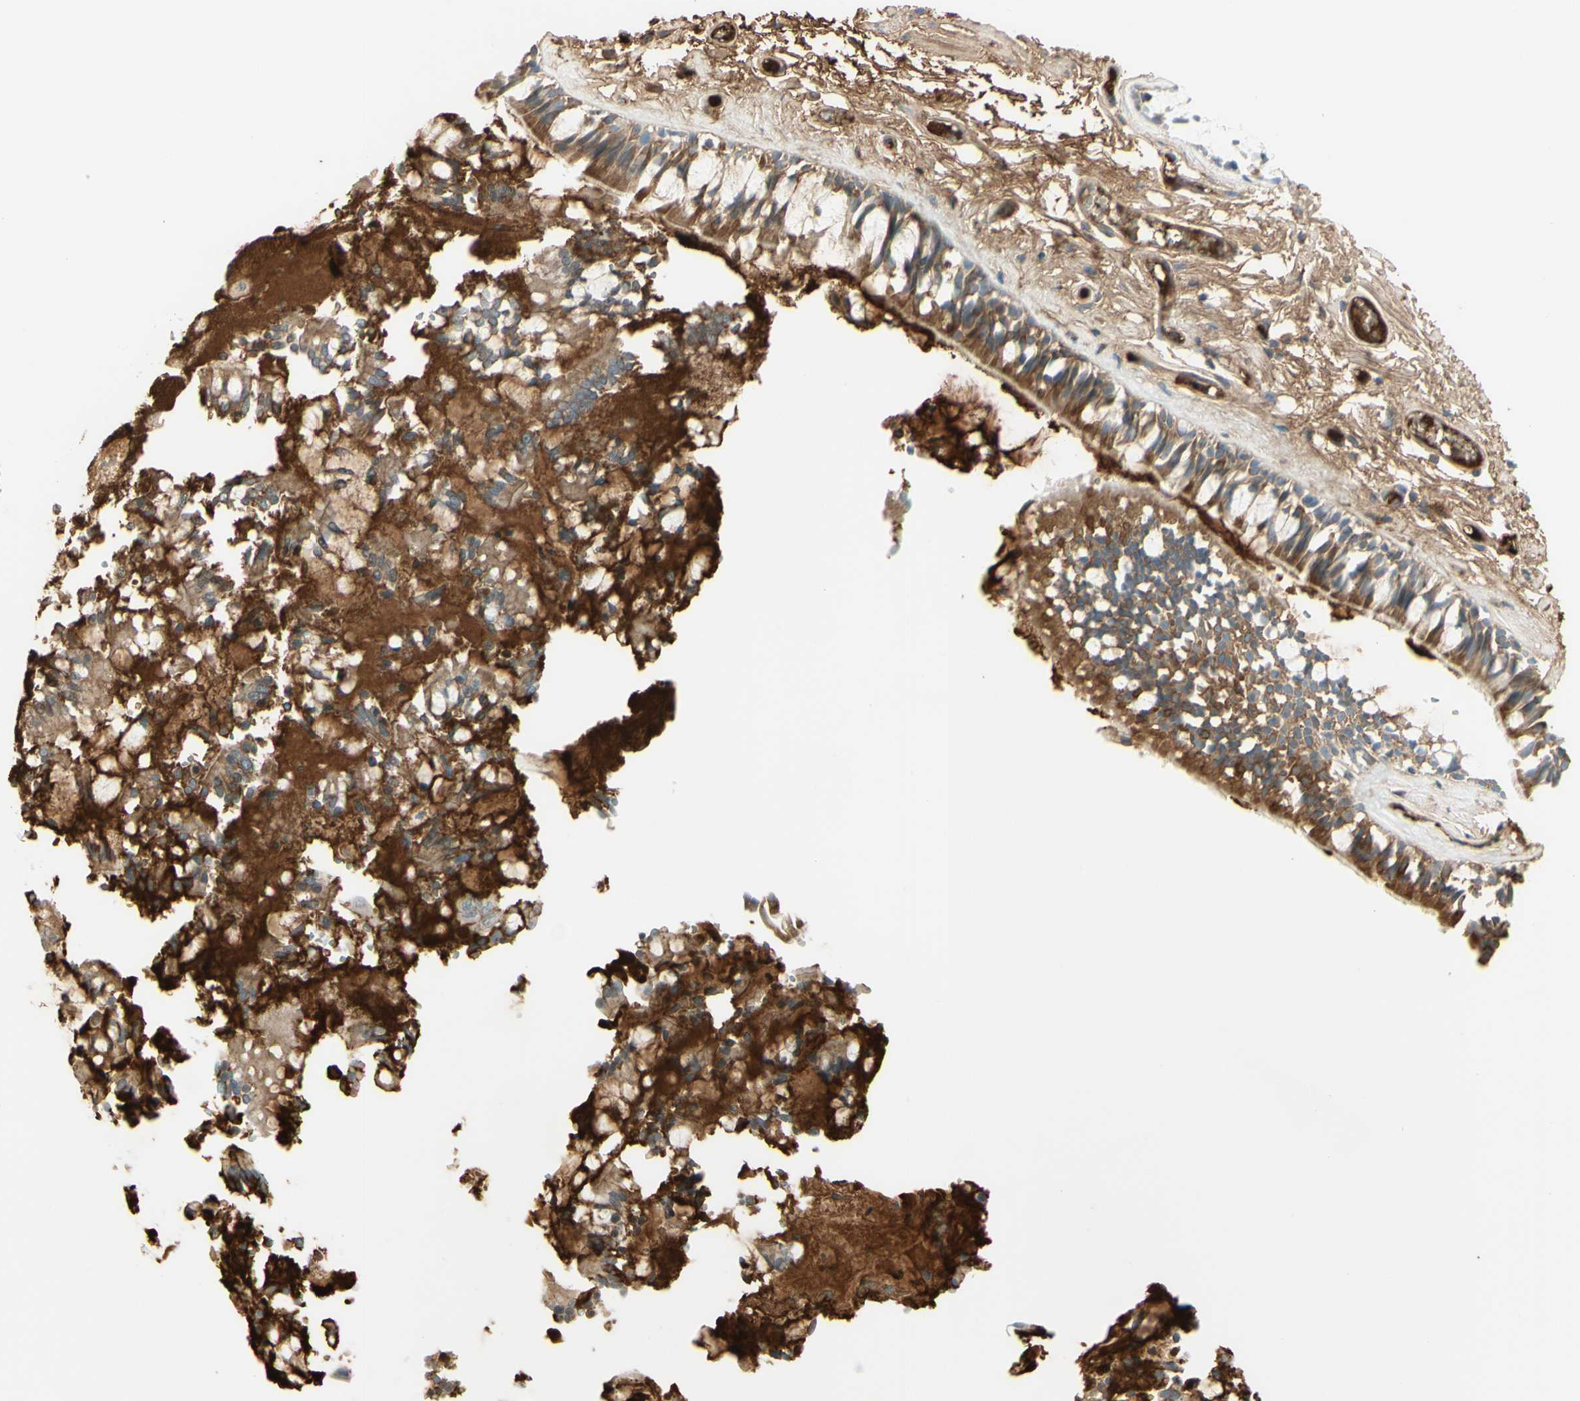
{"staining": {"intensity": "strong", "quantity": "<25%", "location": "cytoplasmic/membranous"}, "tissue": "bronchus", "cell_type": "Respiratory epithelial cells", "image_type": "normal", "snomed": [{"axis": "morphology", "description": "Normal tissue, NOS"}, {"axis": "morphology", "description": "Inflammation, NOS"}, {"axis": "topography", "description": "Cartilage tissue"}, {"axis": "topography", "description": "Lung"}], "caption": "Bronchus was stained to show a protein in brown. There is medium levels of strong cytoplasmic/membranous staining in approximately <25% of respiratory epithelial cells. The staining was performed using DAB, with brown indicating positive protein expression. Nuclei are stained blue with hematoxylin.", "gene": "ANGPT2", "patient": {"sex": "male", "age": 71}}